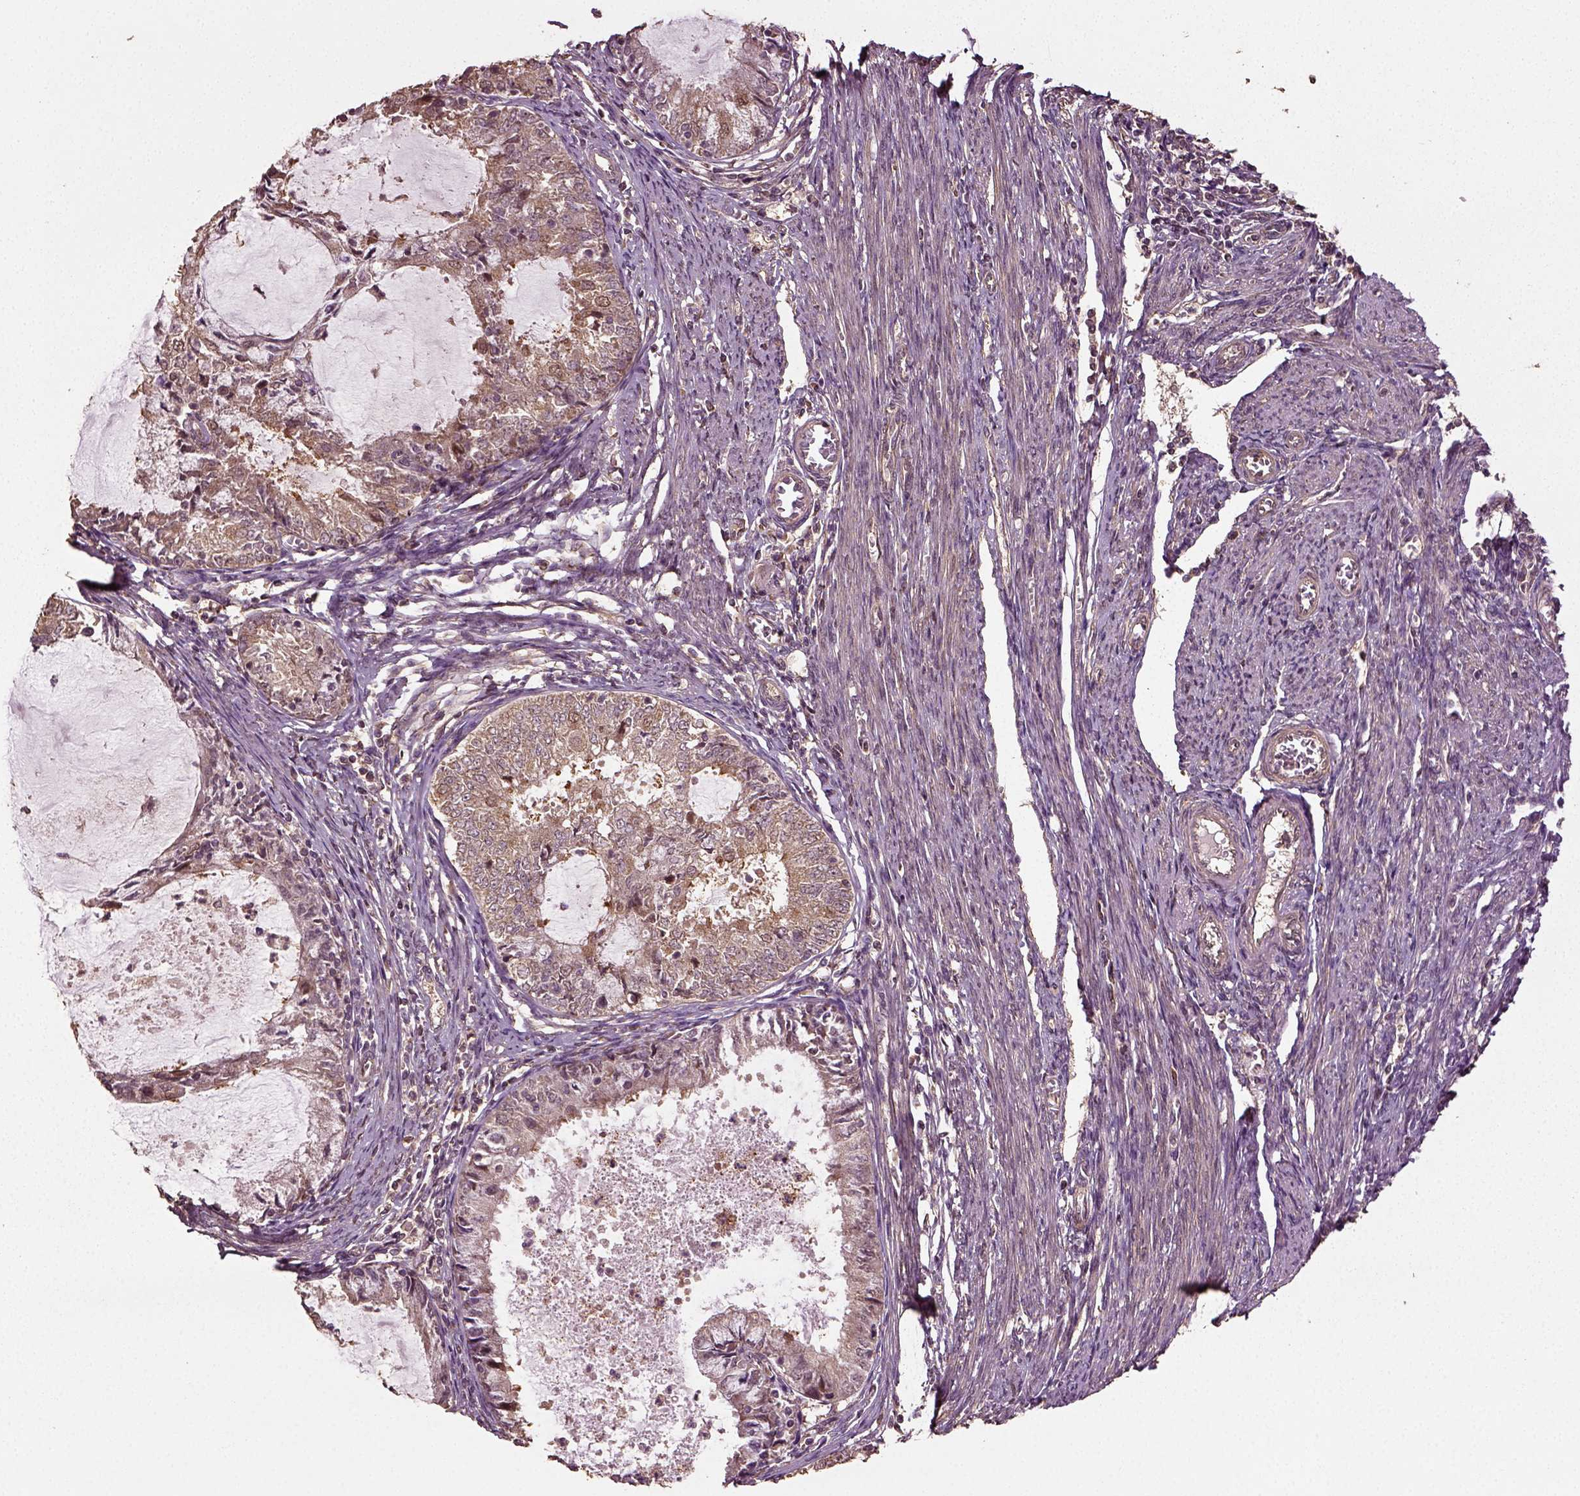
{"staining": {"intensity": "moderate", "quantity": "<25%", "location": "cytoplasmic/membranous"}, "tissue": "endometrial cancer", "cell_type": "Tumor cells", "image_type": "cancer", "snomed": [{"axis": "morphology", "description": "Adenocarcinoma, NOS"}, {"axis": "topography", "description": "Endometrium"}], "caption": "Immunohistochemistry of endometrial adenocarcinoma demonstrates low levels of moderate cytoplasmic/membranous positivity in about <25% of tumor cells. (Brightfield microscopy of DAB IHC at high magnification).", "gene": "ERV3-1", "patient": {"sex": "female", "age": 57}}